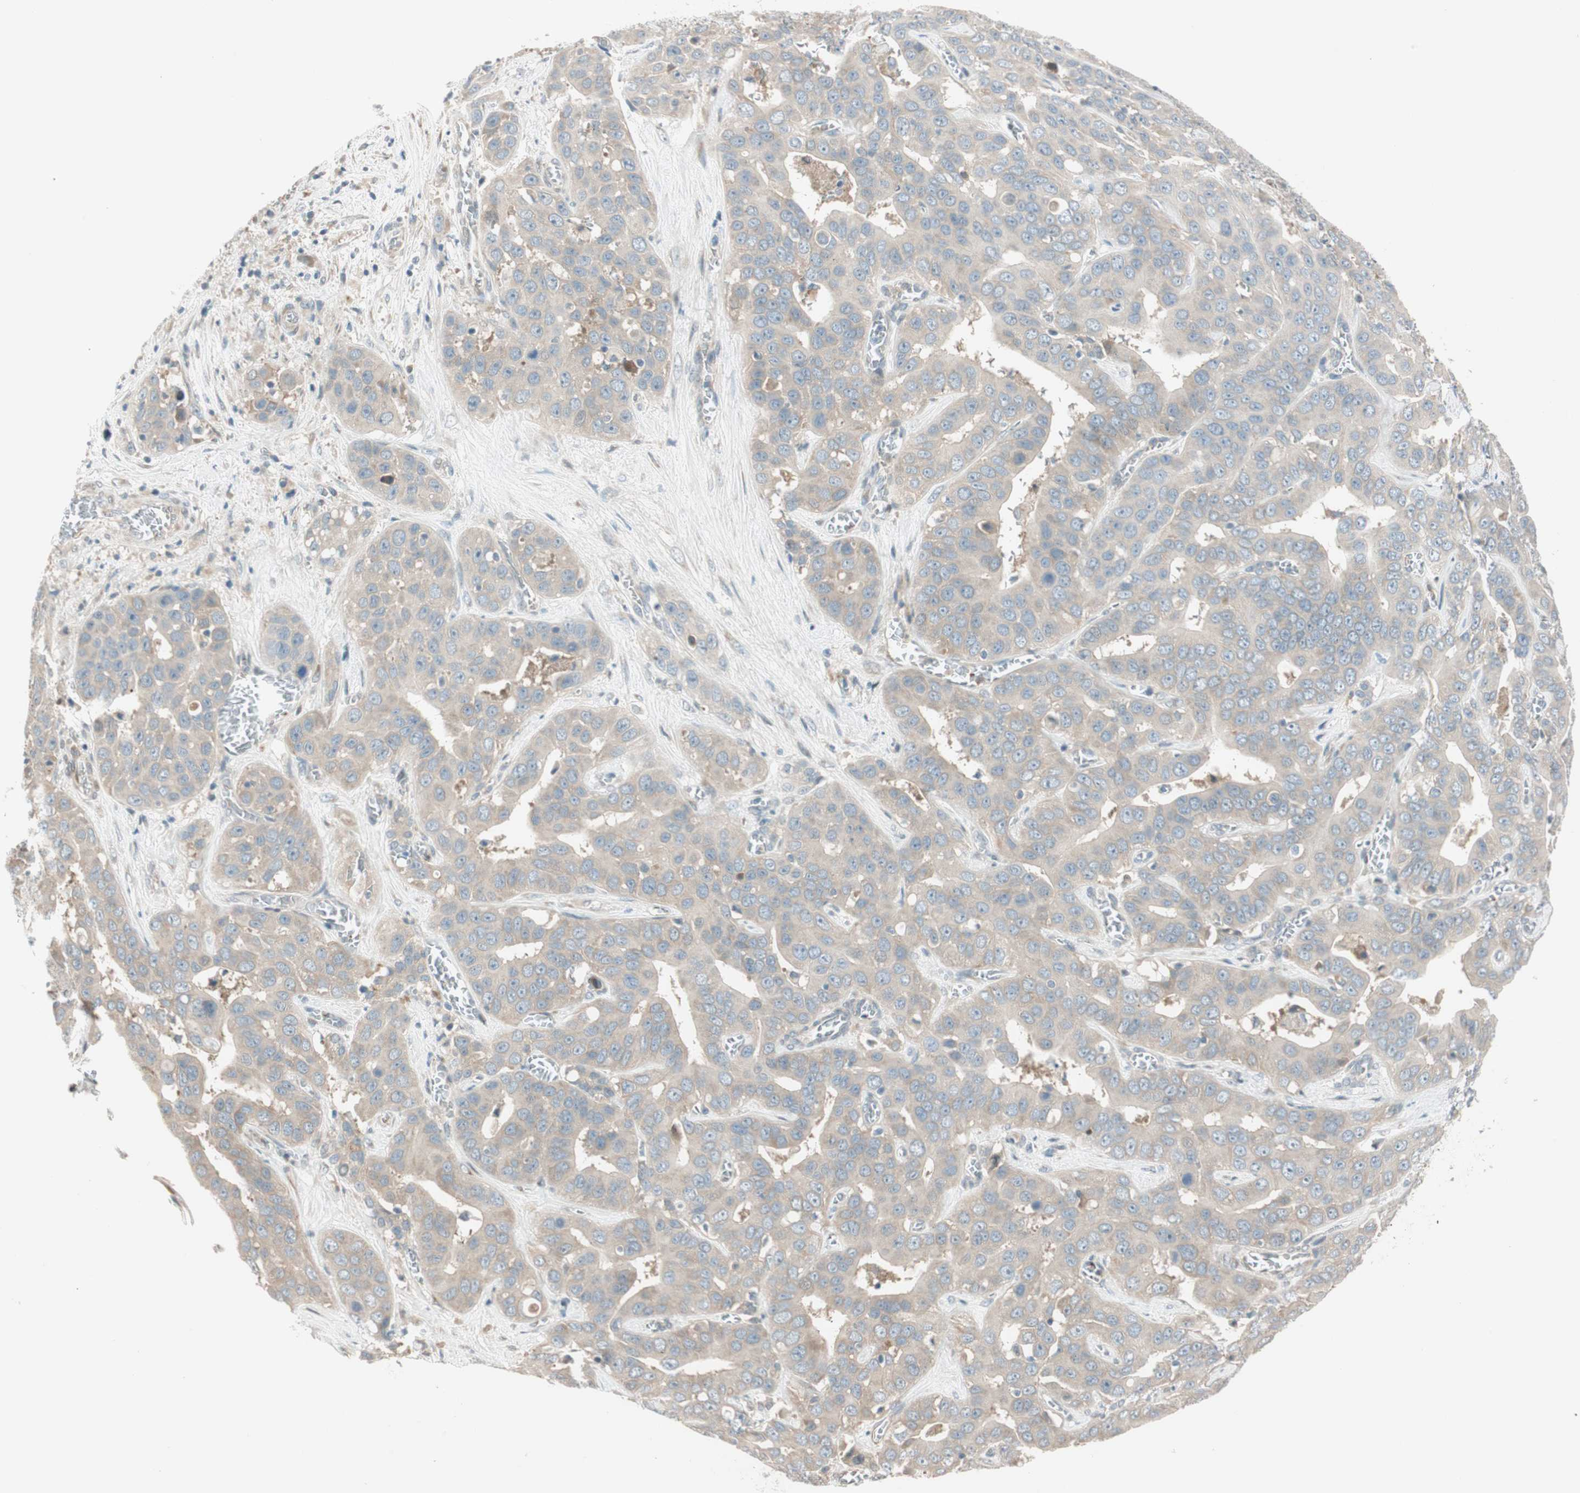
{"staining": {"intensity": "weak", "quantity": ">75%", "location": "cytoplasmic/membranous"}, "tissue": "liver cancer", "cell_type": "Tumor cells", "image_type": "cancer", "snomed": [{"axis": "morphology", "description": "Cholangiocarcinoma"}, {"axis": "topography", "description": "Liver"}], "caption": "A low amount of weak cytoplasmic/membranous expression is present in about >75% of tumor cells in cholangiocarcinoma (liver) tissue.", "gene": "CGRRF1", "patient": {"sex": "female", "age": 52}}